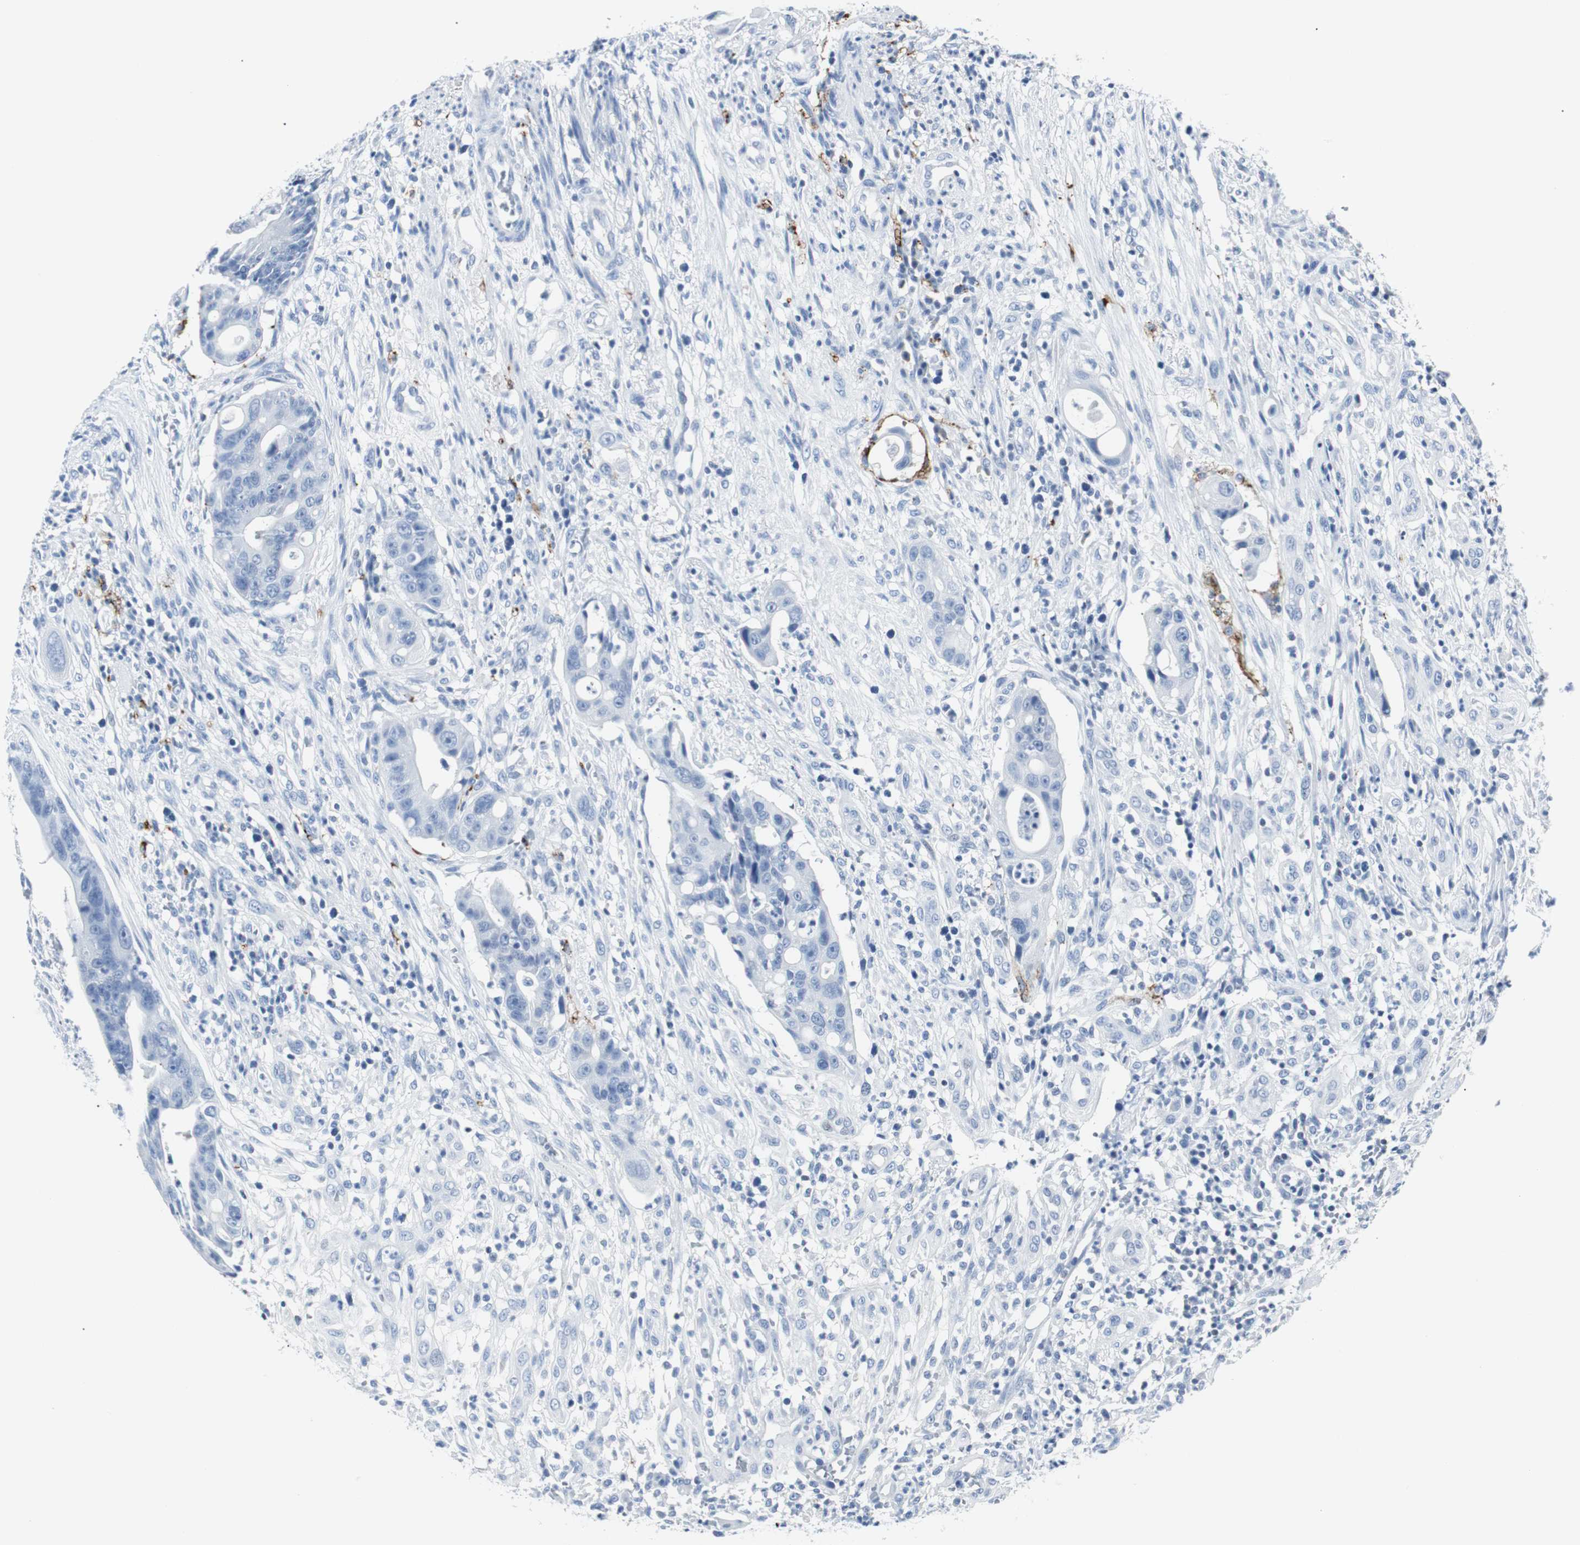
{"staining": {"intensity": "negative", "quantity": "none", "location": "none"}, "tissue": "colorectal cancer", "cell_type": "Tumor cells", "image_type": "cancer", "snomed": [{"axis": "morphology", "description": "Adenocarcinoma, NOS"}, {"axis": "topography", "description": "Colon"}], "caption": "This is a image of immunohistochemistry (IHC) staining of colorectal adenocarcinoma, which shows no expression in tumor cells.", "gene": "GAP43", "patient": {"sex": "female", "age": 57}}